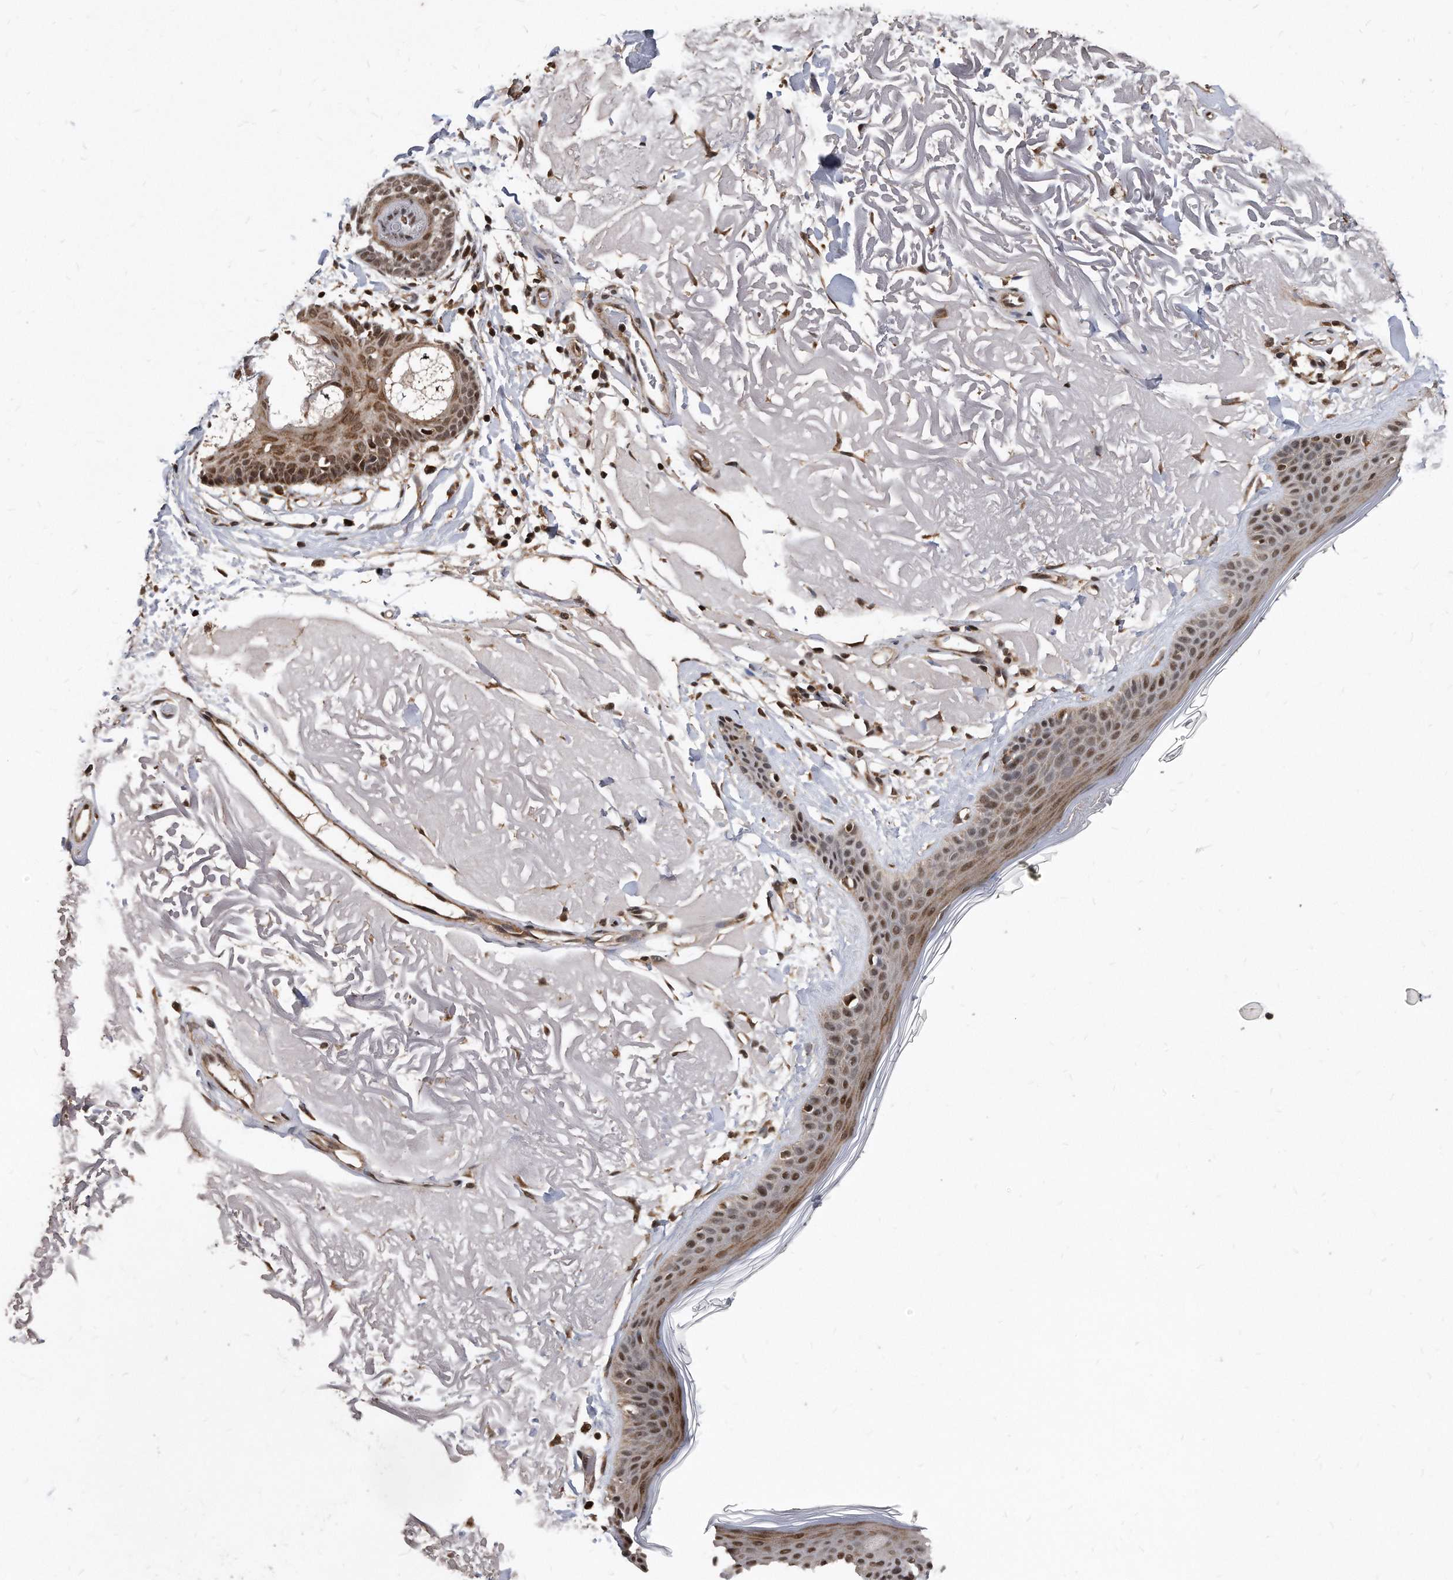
{"staining": {"intensity": "strong", "quantity": ">75%", "location": "cytoplasmic/membranous,nuclear"}, "tissue": "skin", "cell_type": "Fibroblasts", "image_type": "normal", "snomed": [{"axis": "morphology", "description": "Normal tissue, NOS"}, {"axis": "topography", "description": "Skin"}, {"axis": "topography", "description": "Skeletal muscle"}], "caption": "Protein positivity by IHC displays strong cytoplasmic/membranous,nuclear expression in approximately >75% of fibroblasts in benign skin. Ihc stains the protein of interest in brown and the nuclei are stained blue.", "gene": "DUSP22", "patient": {"sex": "male", "age": 83}}